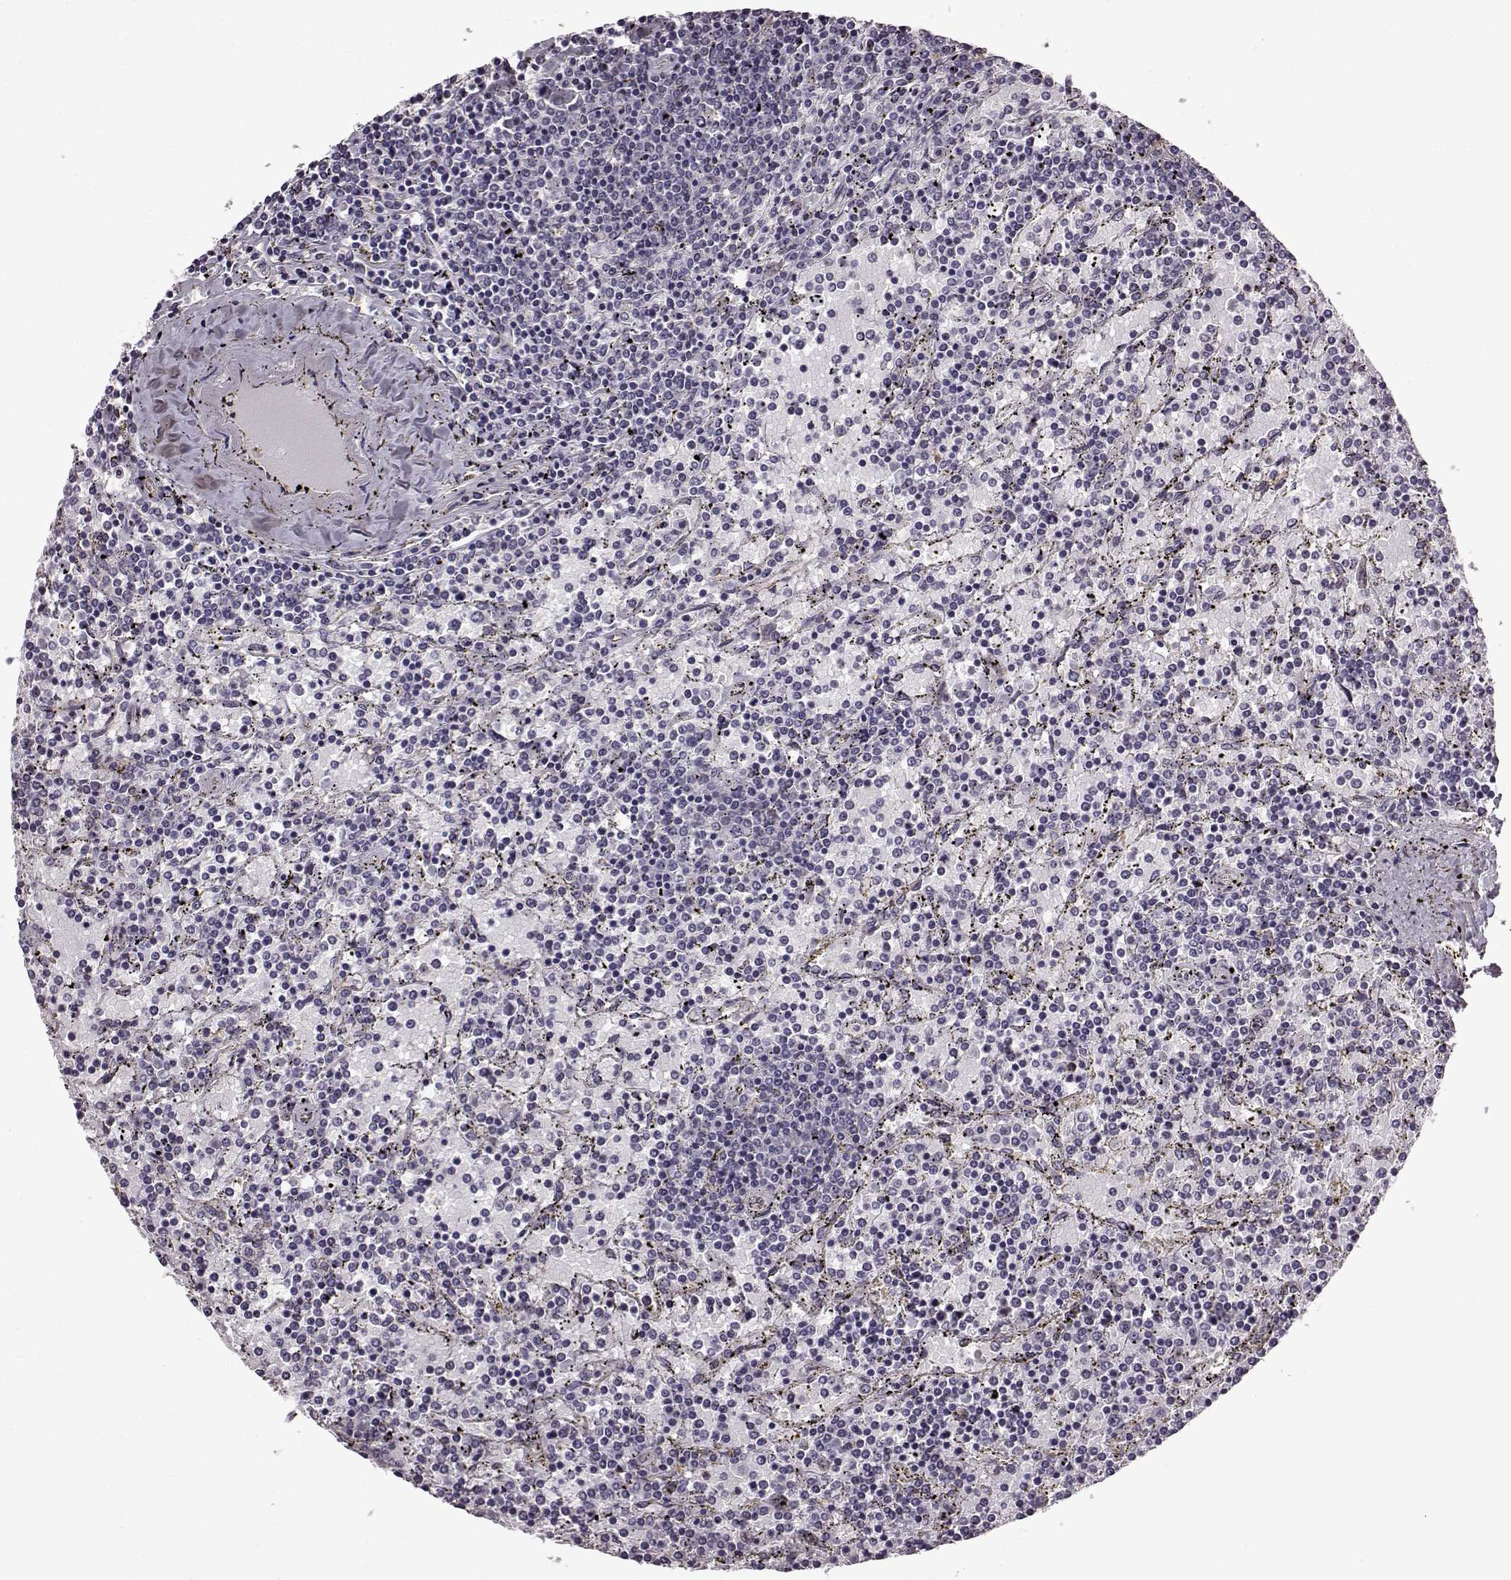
{"staining": {"intensity": "negative", "quantity": "none", "location": "none"}, "tissue": "lymphoma", "cell_type": "Tumor cells", "image_type": "cancer", "snomed": [{"axis": "morphology", "description": "Malignant lymphoma, non-Hodgkin's type, Low grade"}, {"axis": "topography", "description": "Spleen"}], "caption": "Lymphoma was stained to show a protein in brown. There is no significant staining in tumor cells.", "gene": "EDDM3B", "patient": {"sex": "female", "age": 77}}